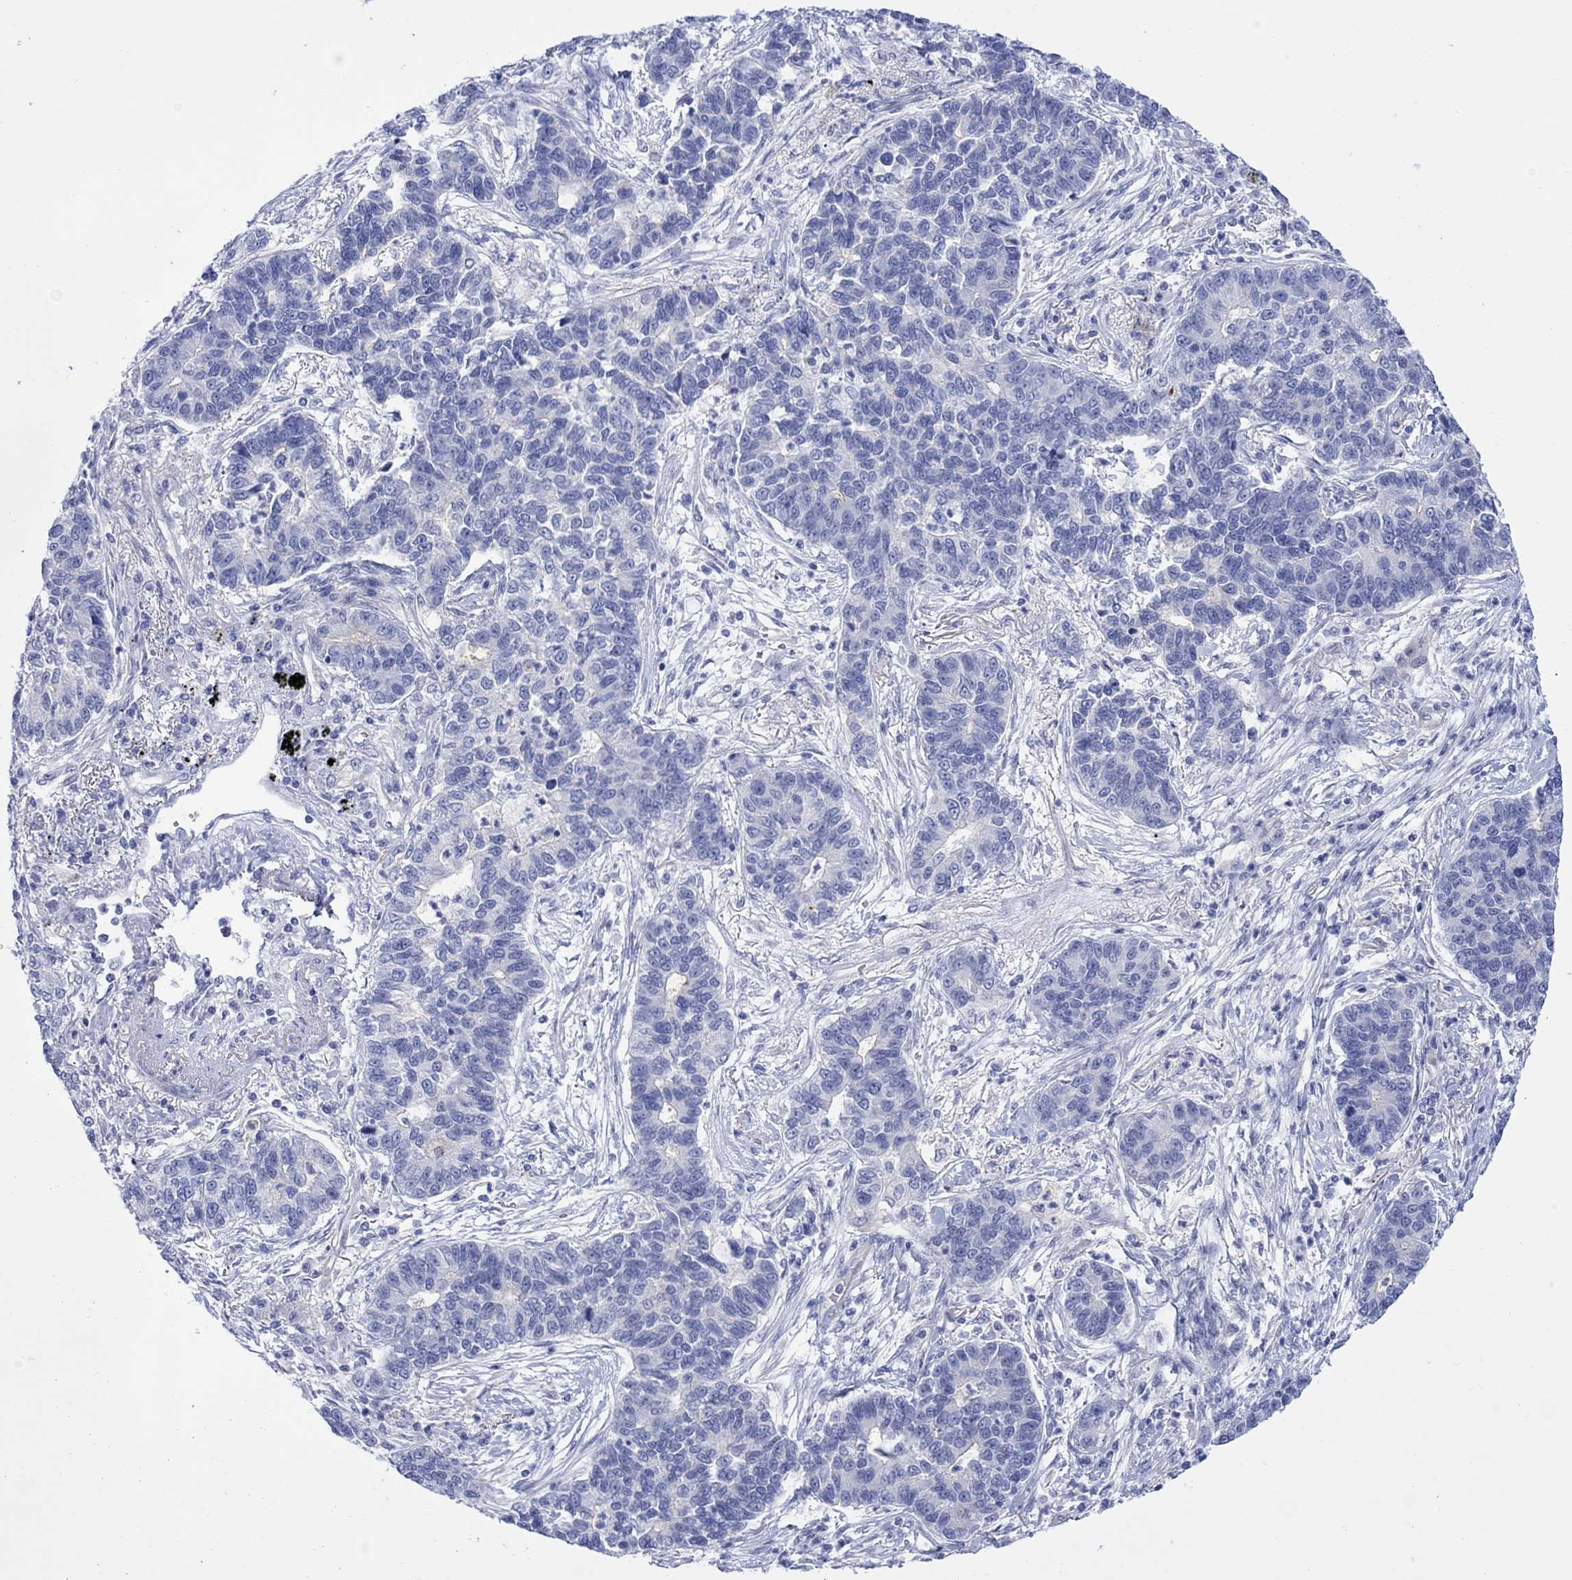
{"staining": {"intensity": "negative", "quantity": "none", "location": "none"}, "tissue": "lung cancer", "cell_type": "Tumor cells", "image_type": "cancer", "snomed": [{"axis": "morphology", "description": "Adenocarcinoma, NOS"}, {"axis": "topography", "description": "Lung"}], "caption": "A high-resolution micrograph shows immunohistochemistry staining of lung cancer, which shows no significant staining in tumor cells.", "gene": "TLDC2", "patient": {"sex": "female", "age": 57}}